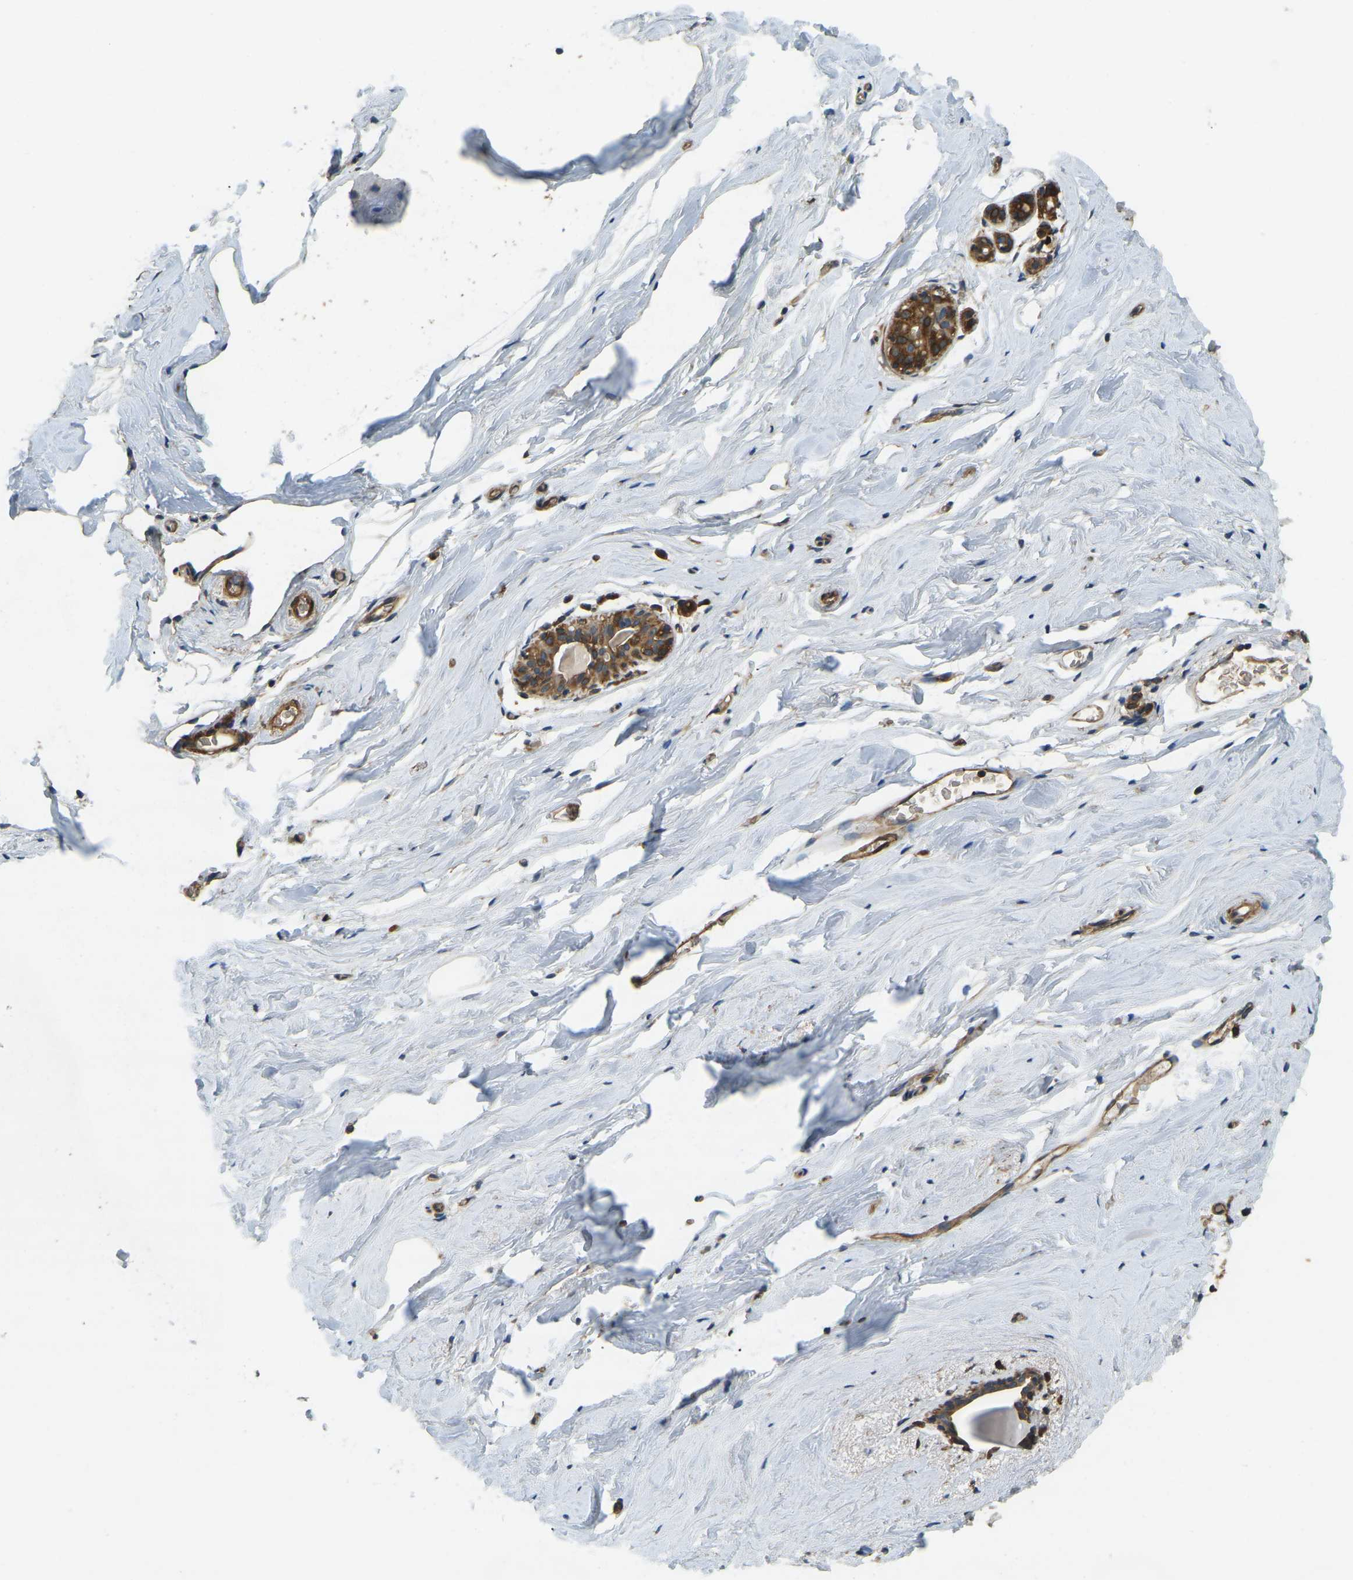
{"staining": {"intensity": "negative", "quantity": "none", "location": "none"}, "tissue": "breast", "cell_type": "Adipocytes", "image_type": "normal", "snomed": [{"axis": "morphology", "description": "Normal tissue, NOS"}, {"axis": "topography", "description": "Breast"}], "caption": "The photomicrograph demonstrates no significant expression in adipocytes of breast. (DAB IHC, high magnification).", "gene": "ERGIC1", "patient": {"sex": "female", "age": 62}}